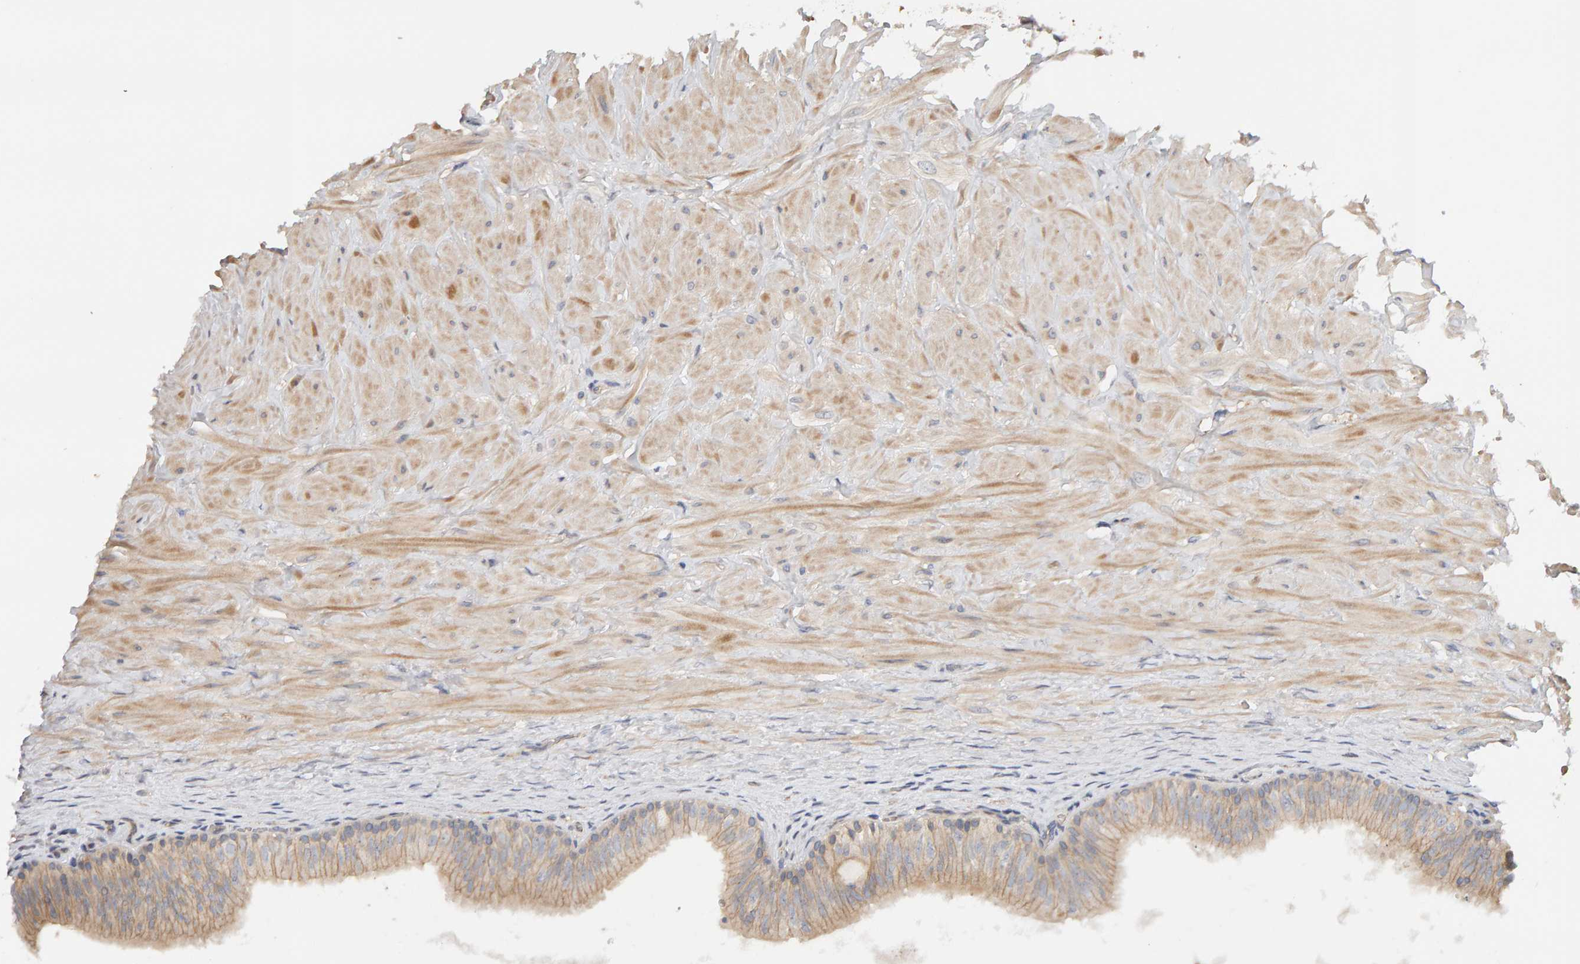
{"staining": {"intensity": "weak", "quantity": "25%-75%", "location": "cytoplasmic/membranous"}, "tissue": "epididymis", "cell_type": "Glandular cells", "image_type": "normal", "snomed": [{"axis": "morphology", "description": "Normal tissue, NOS"}, {"axis": "topography", "description": "Soft tissue"}, {"axis": "topography", "description": "Epididymis"}], "caption": "An IHC histopathology image of normal tissue is shown. Protein staining in brown highlights weak cytoplasmic/membranous positivity in epididymis within glandular cells.", "gene": "PPP1R16A", "patient": {"sex": "male", "age": 26}}